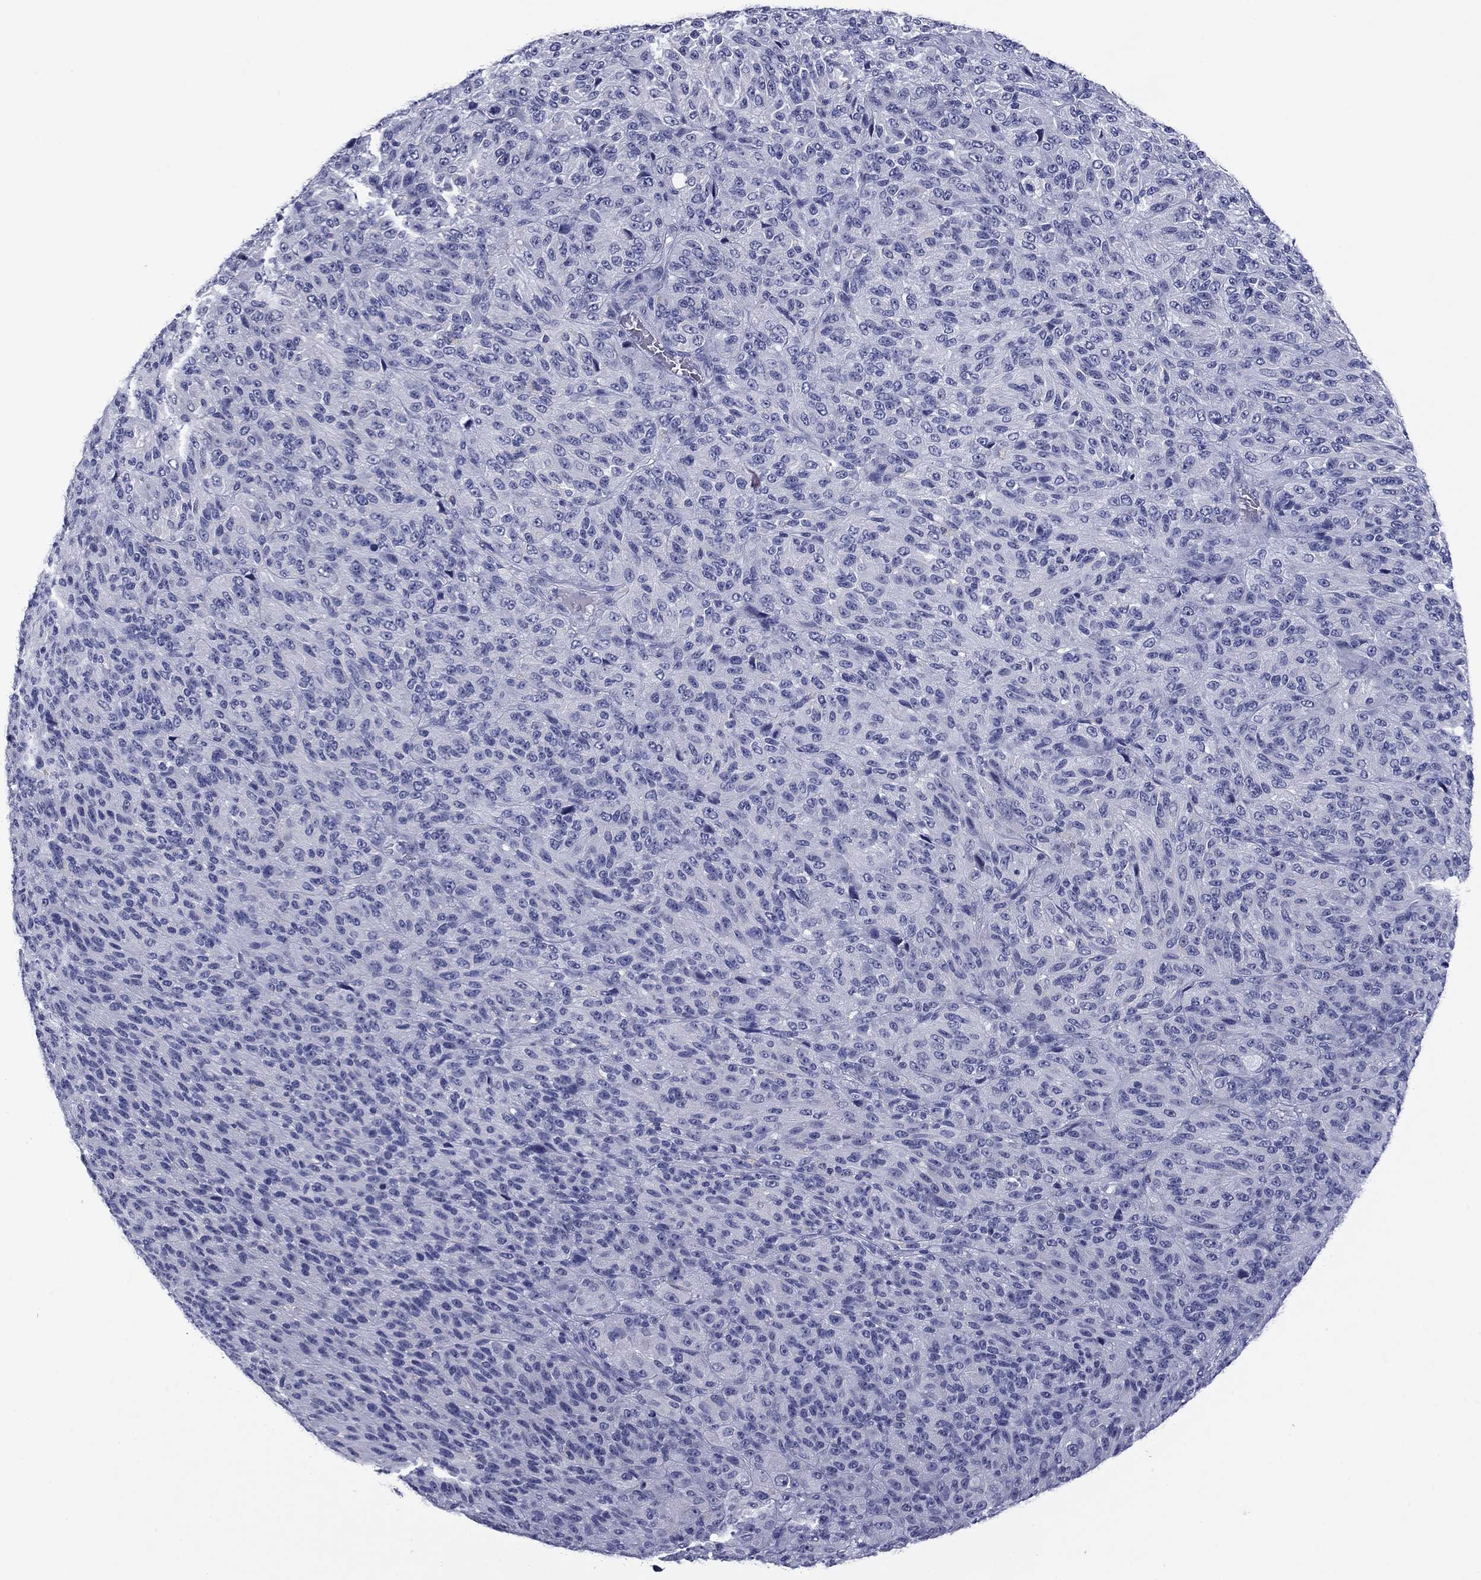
{"staining": {"intensity": "negative", "quantity": "none", "location": "none"}, "tissue": "melanoma", "cell_type": "Tumor cells", "image_type": "cancer", "snomed": [{"axis": "morphology", "description": "Malignant melanoma, Metastatic site"}, {"axis": "topography", "description": "Brain"}], "caption": "The micrograph exhibits no significant staining in tumor cells of melanoma.", "gene": "TCFL5", "patient": {"sex": "female", "age": 56}}